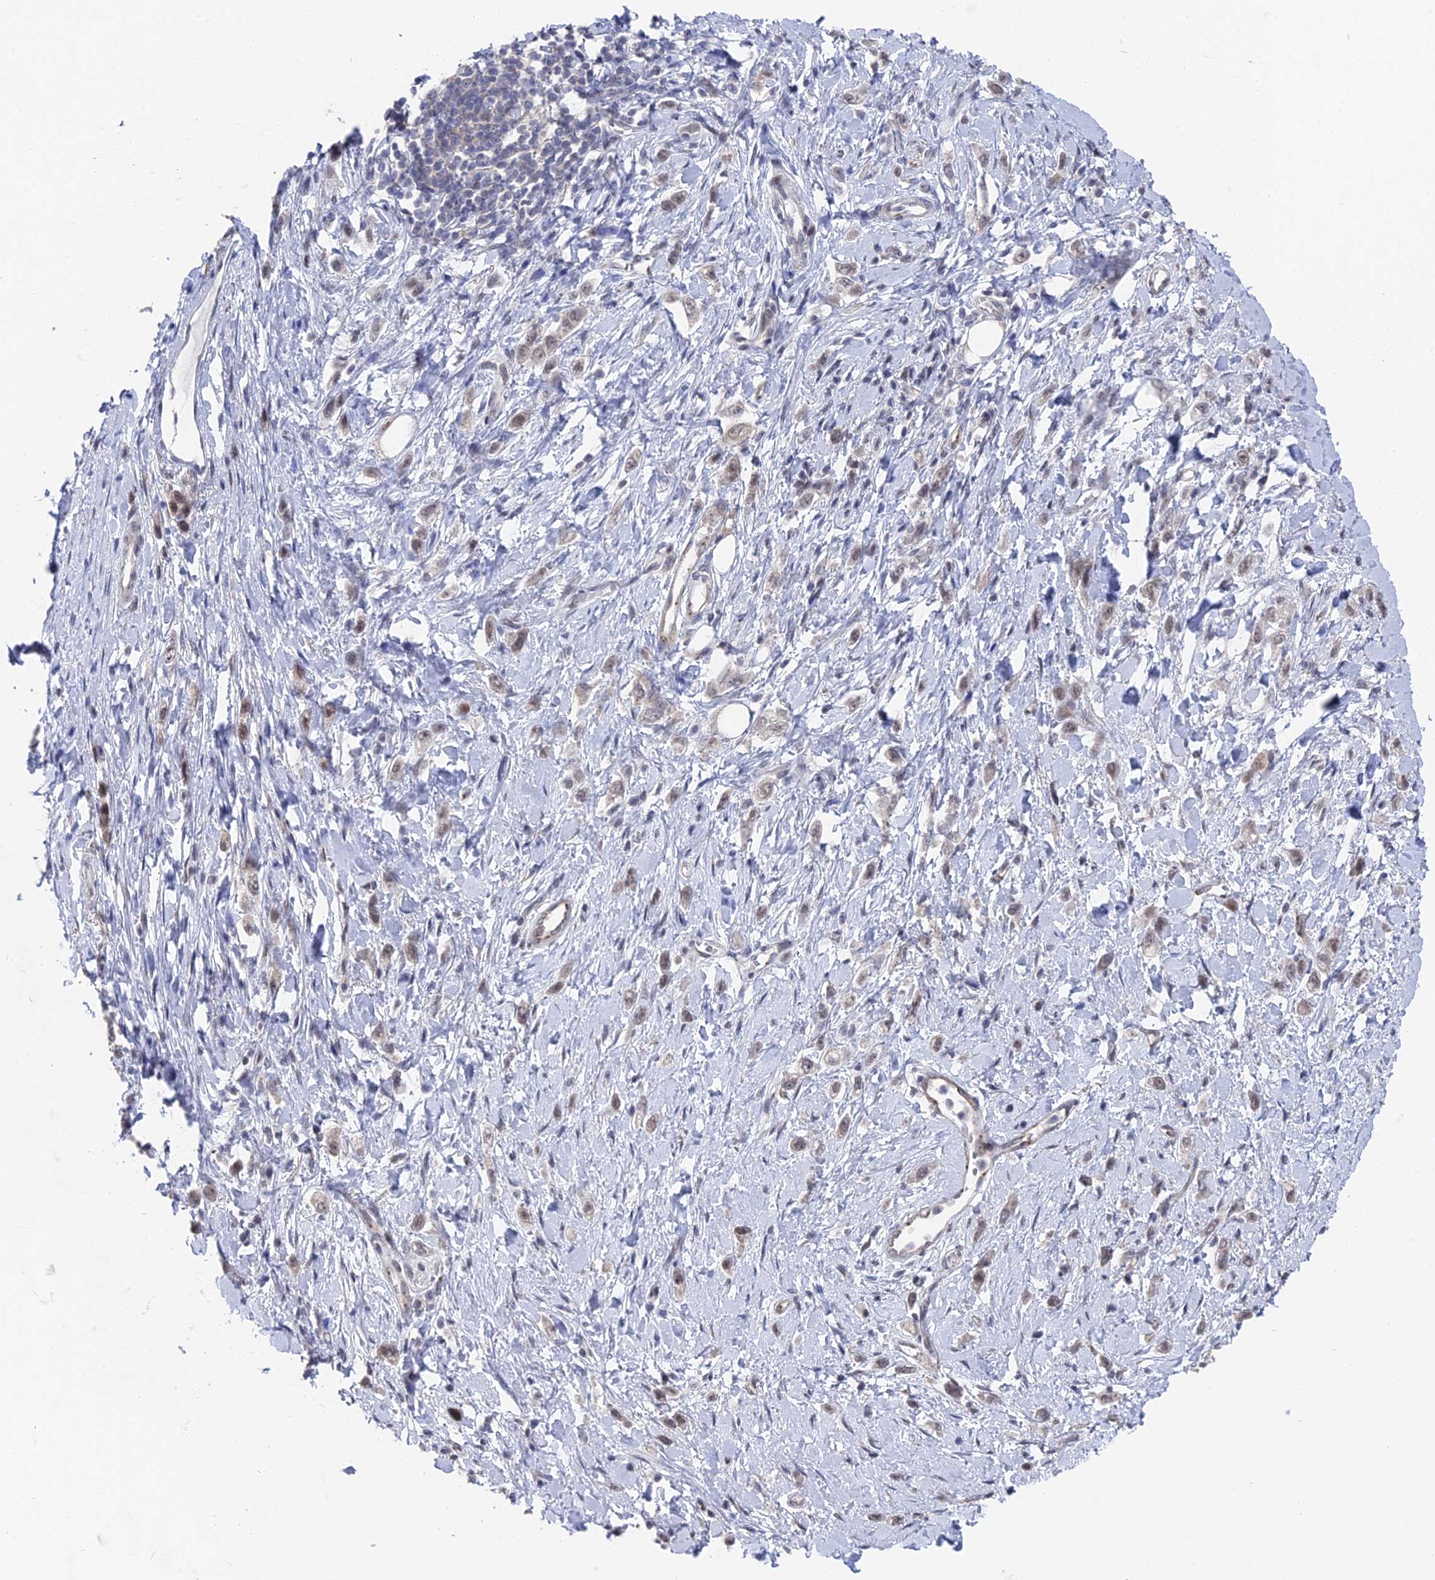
{"staining": {"intensity": "weak", "quantity": "25%-75%", "location": "nuclear"}, "tissue": "stomach cancer", "cell_type": "Tumor cells", "image_type": "cancer", "snomed": [{"axis": "morphology", "description": "Adenocarcinoma, NOS"}, {"axis": "topography", "description": "Stomach"}], "caption": "The histopathology image shows a brown stain indicating the presence of a protein in the nuclear of tumor cells in adenocarcinoma (stomach).", "gene": "FHIP2A", "patient": {"sex": "female", "age": 65}}